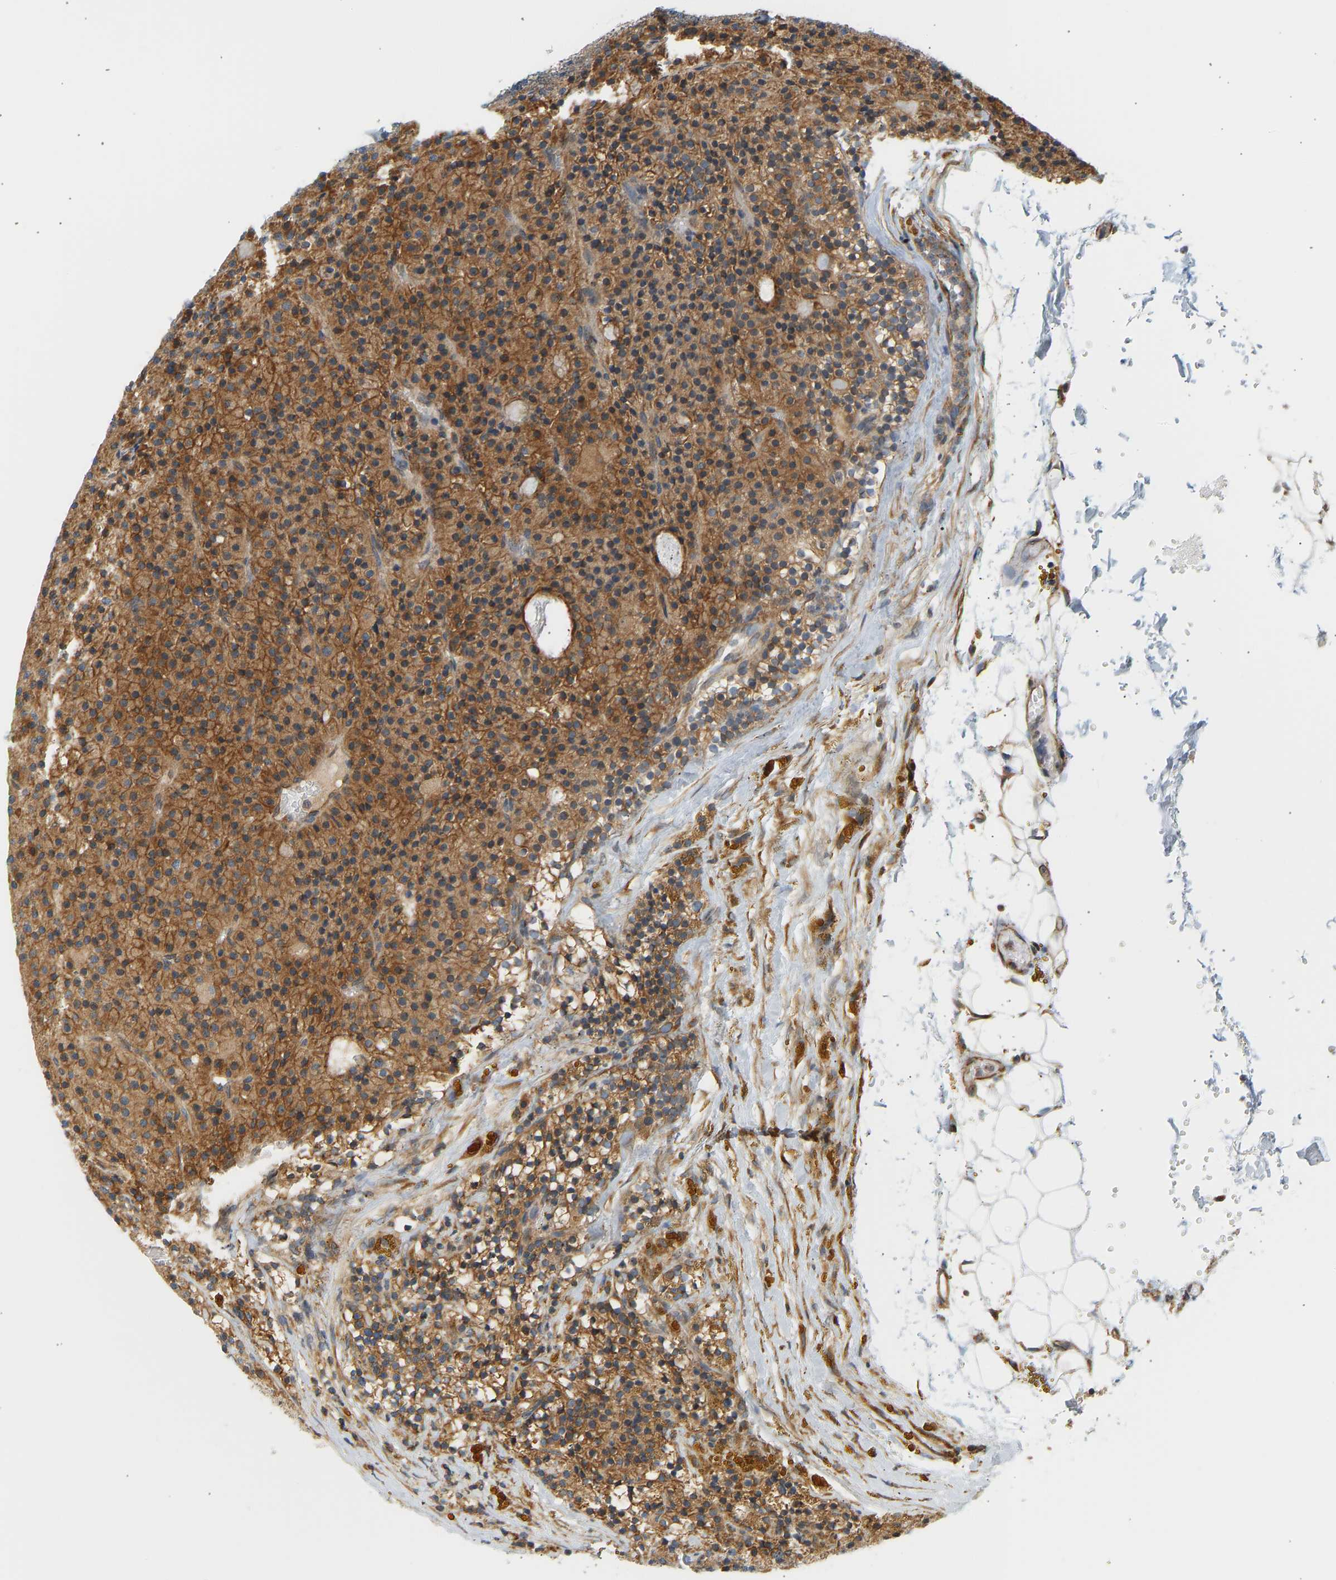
{"staining": {"intensity": "moderate", "quantity": ">75%", "location": "cytoplasmic/membranous"}, "tissue": "parathyroid gland", "cell_type": "Glandular cells", "image_type": "normal", "snomed": [{"axis": "morphology", "description": "Normal tissue, NOS"}, {"axis": "morphology", "description": "Adenoma, NOS"}, {"axis": "topography", "description": "Parathyroid gland"}], "caption": "This image displays unremarkable parathyroid gland stained with immunohistochemistry (IHC) to label a protein in brown. The cytoplasmic/membranous of glandular cells show moderate positivity for the protein. Nuclei are counter-stained blue.", "gene": "CEP57", "patient": {"sex": "male", "age": 75}}